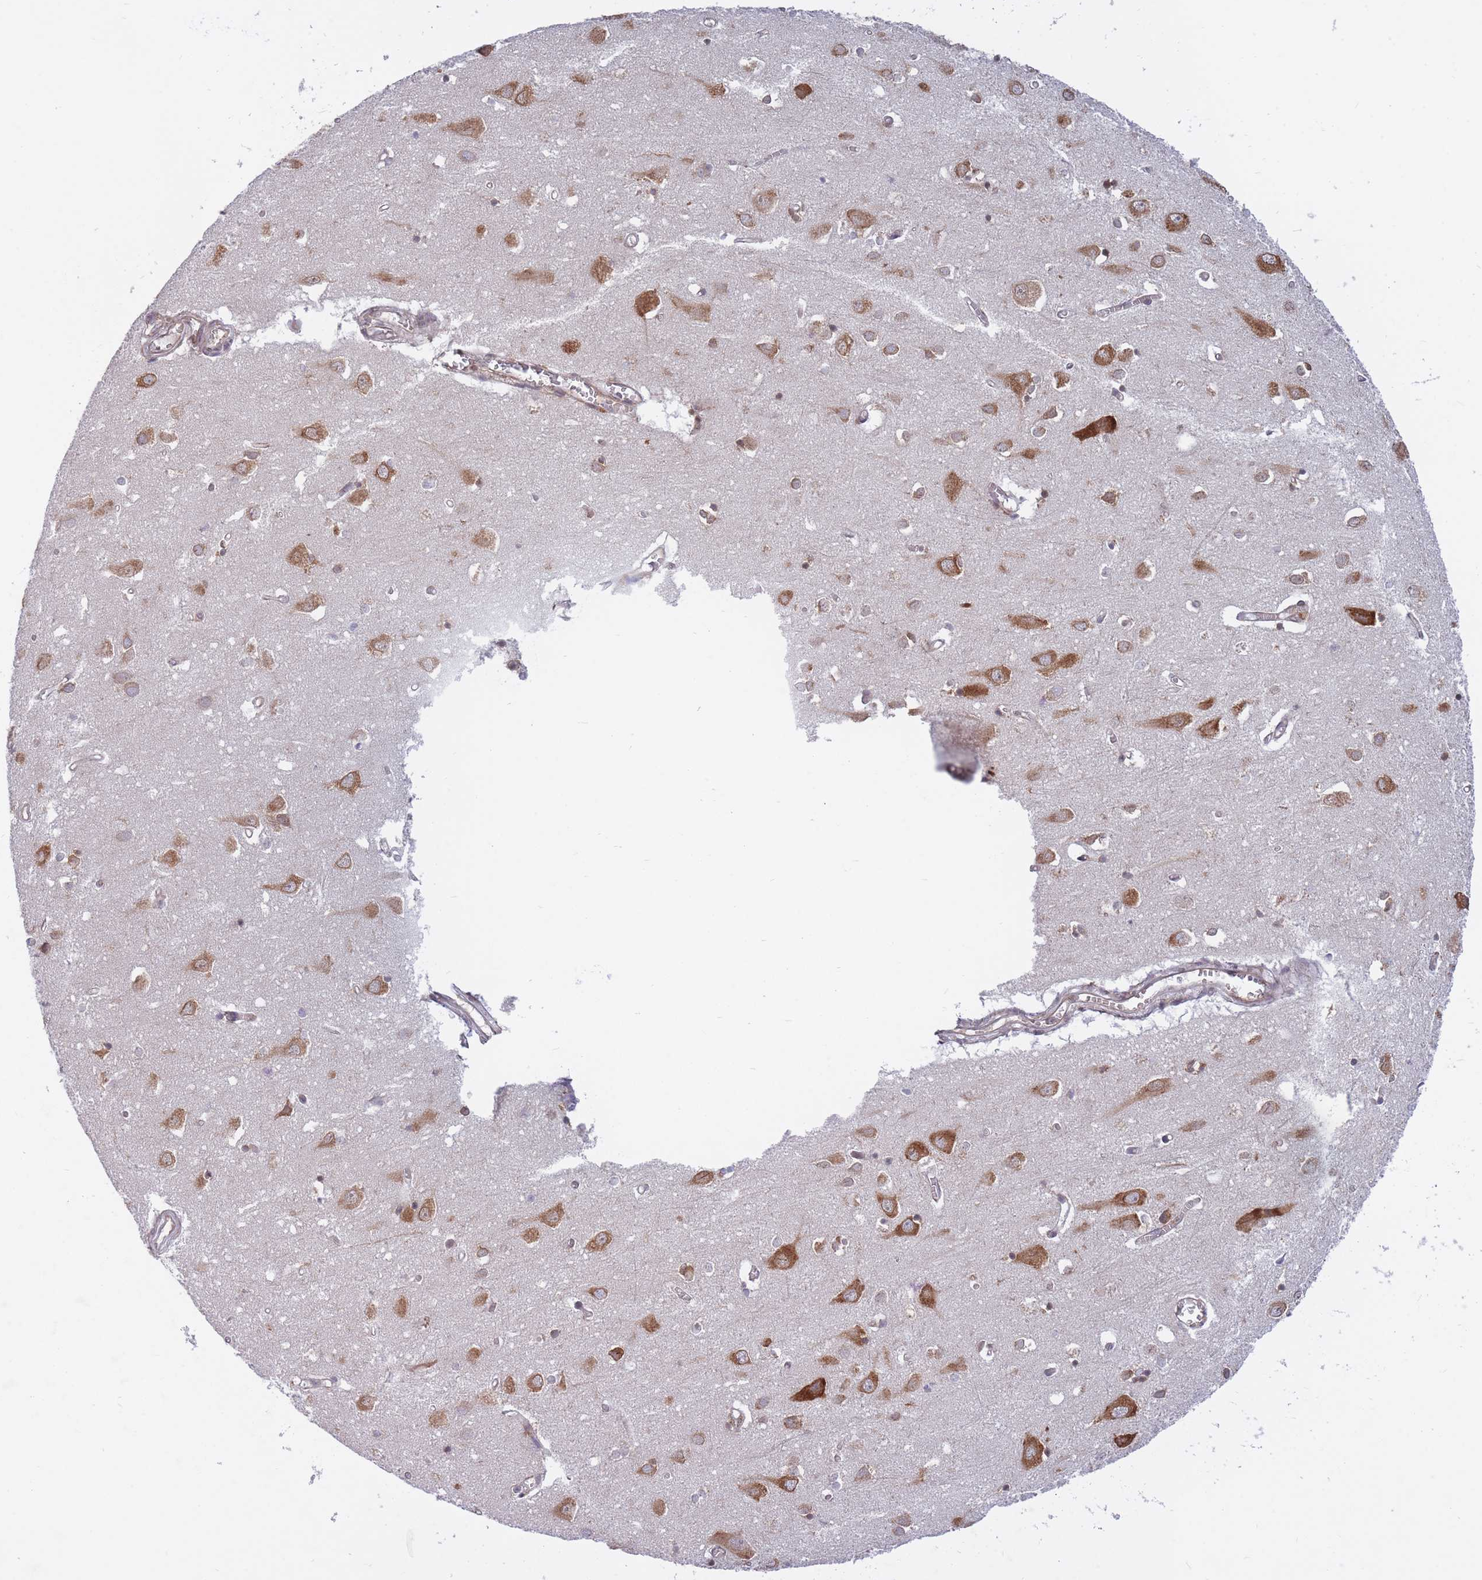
{"staining": {"intensity": "moderate", "quantity": ">75%", "location": "cytoplasmic/membranous"}, "tissue": "cerebral cortex", "cell_type": "Endothelial cells", "image_type": "normal", "snomed": [{"axis": "morphology", "description": "Normal tissue, NOS"}, {"axis": "topography", "description": "Cerebral cortex"}], "caption": "Protein expression by immunohistochemistry (IHC) shows moderate cytoplasmic/membranous expression in about >75% of endothelial cells in unremarkable cerebral cortex.", "gene": "CCDC124", "patient": {"sex": "male", "age": 70}}